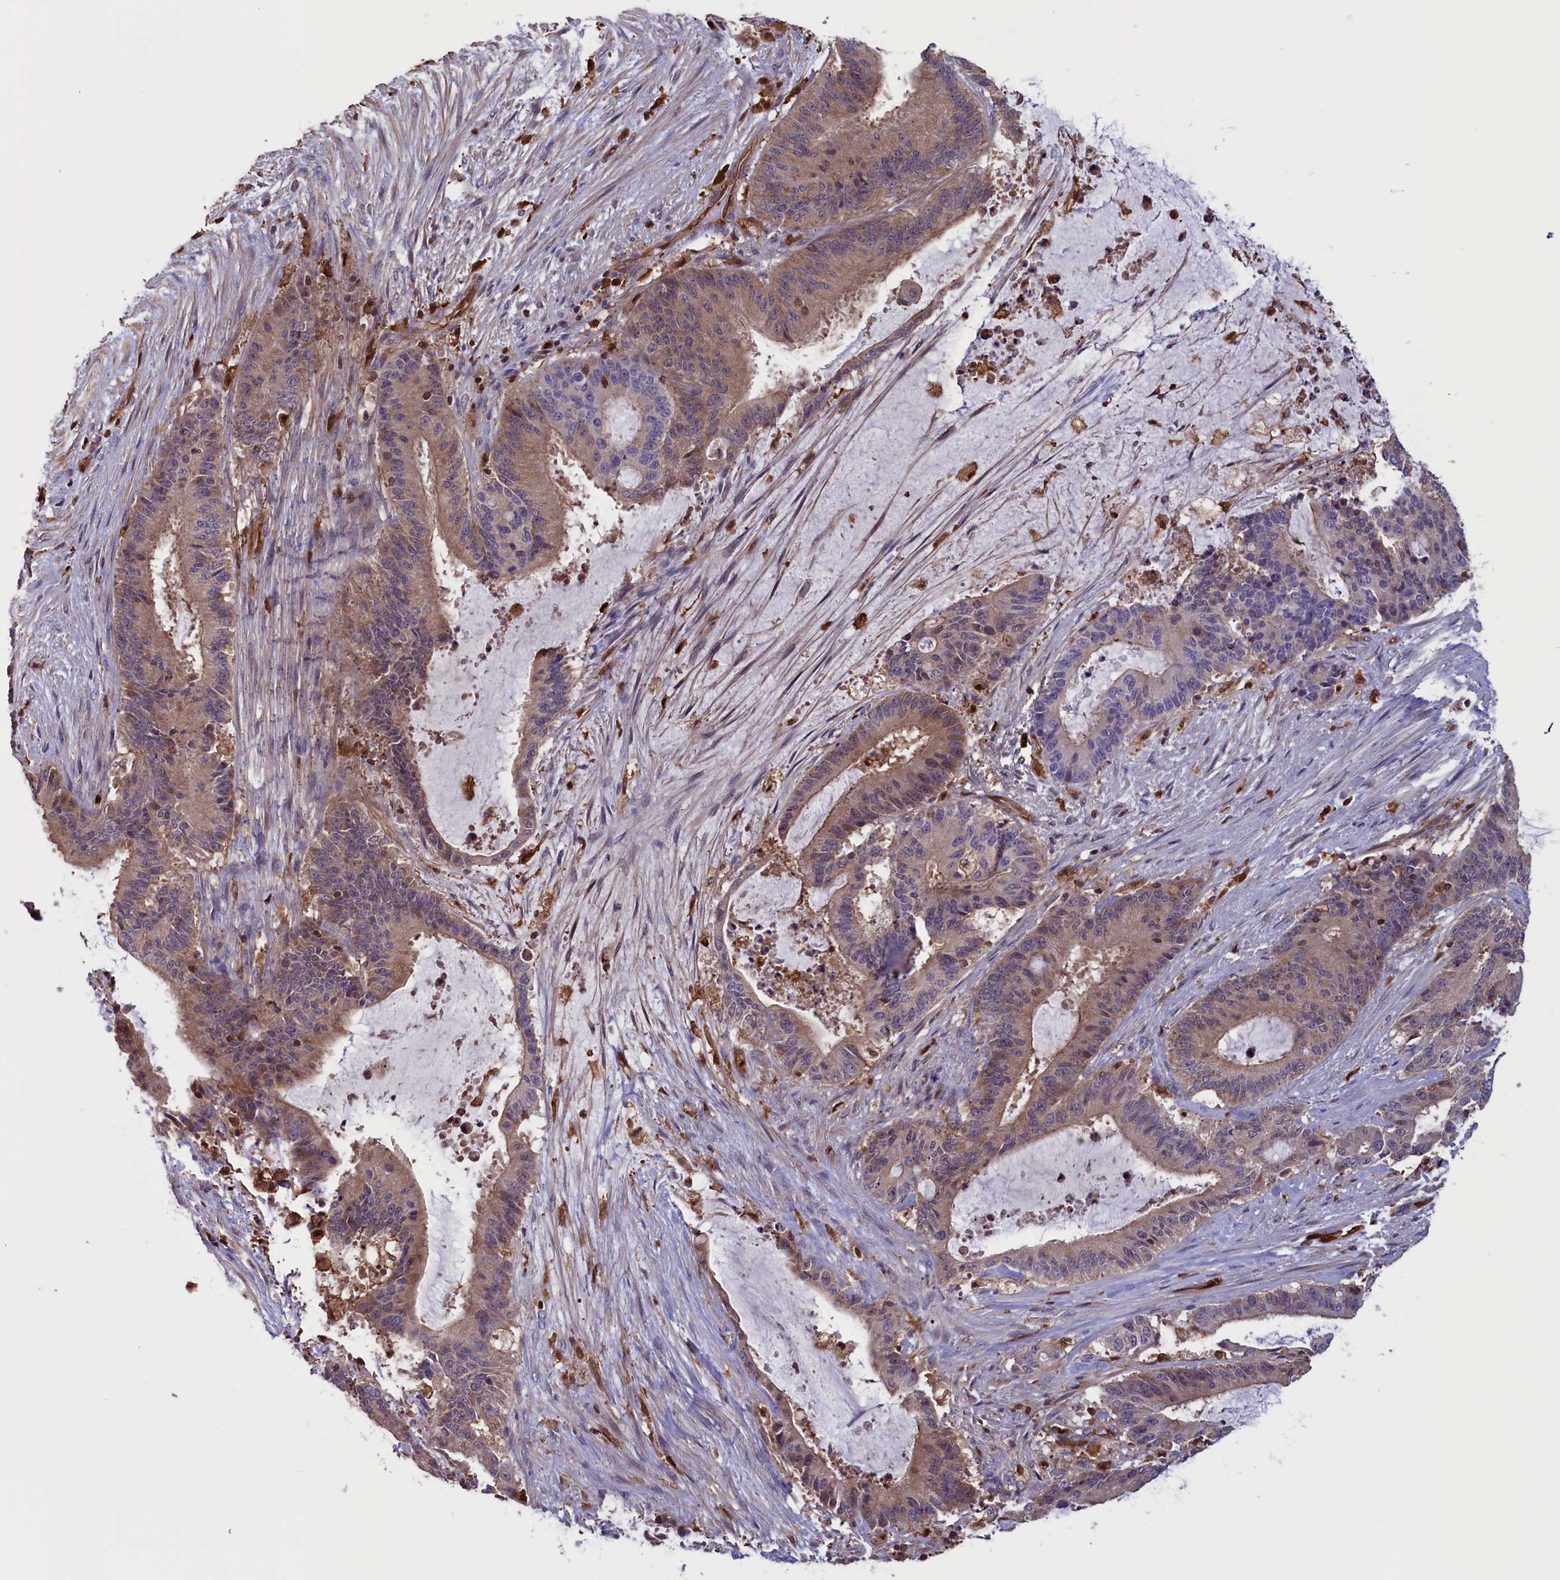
{"staining": {"intensity": "weak", "quantity": ">75%", "location": "cytoplasmic/membranous"}, "tissue": "liver cancer", "cell_type": "Tumor cells", "image_type": "cancer", "snomed": [{"axis": "morphology", "description": "Normal tissue, NOS"}, {"axis": "morphology", "description": "Cholangiocarcinoma"}, {"axis": "topography", "description": "Liver"}, {"axis": "topography", "description": "Peripheral nerve tissue"}], "caption": "High-power microscopy captured an IHC image of liver cancer, revealing weak cytoplasmic/membranous positivity in about >75% of tumor cells. (Stains: DAB (3,3'-diaminobenzidine) in brown, nuclei in blue, Microscopy: brightfield microscopy at high magnification).", "gene": "ARHGAP18", "patient": {"sex": "female", "age": 73}}